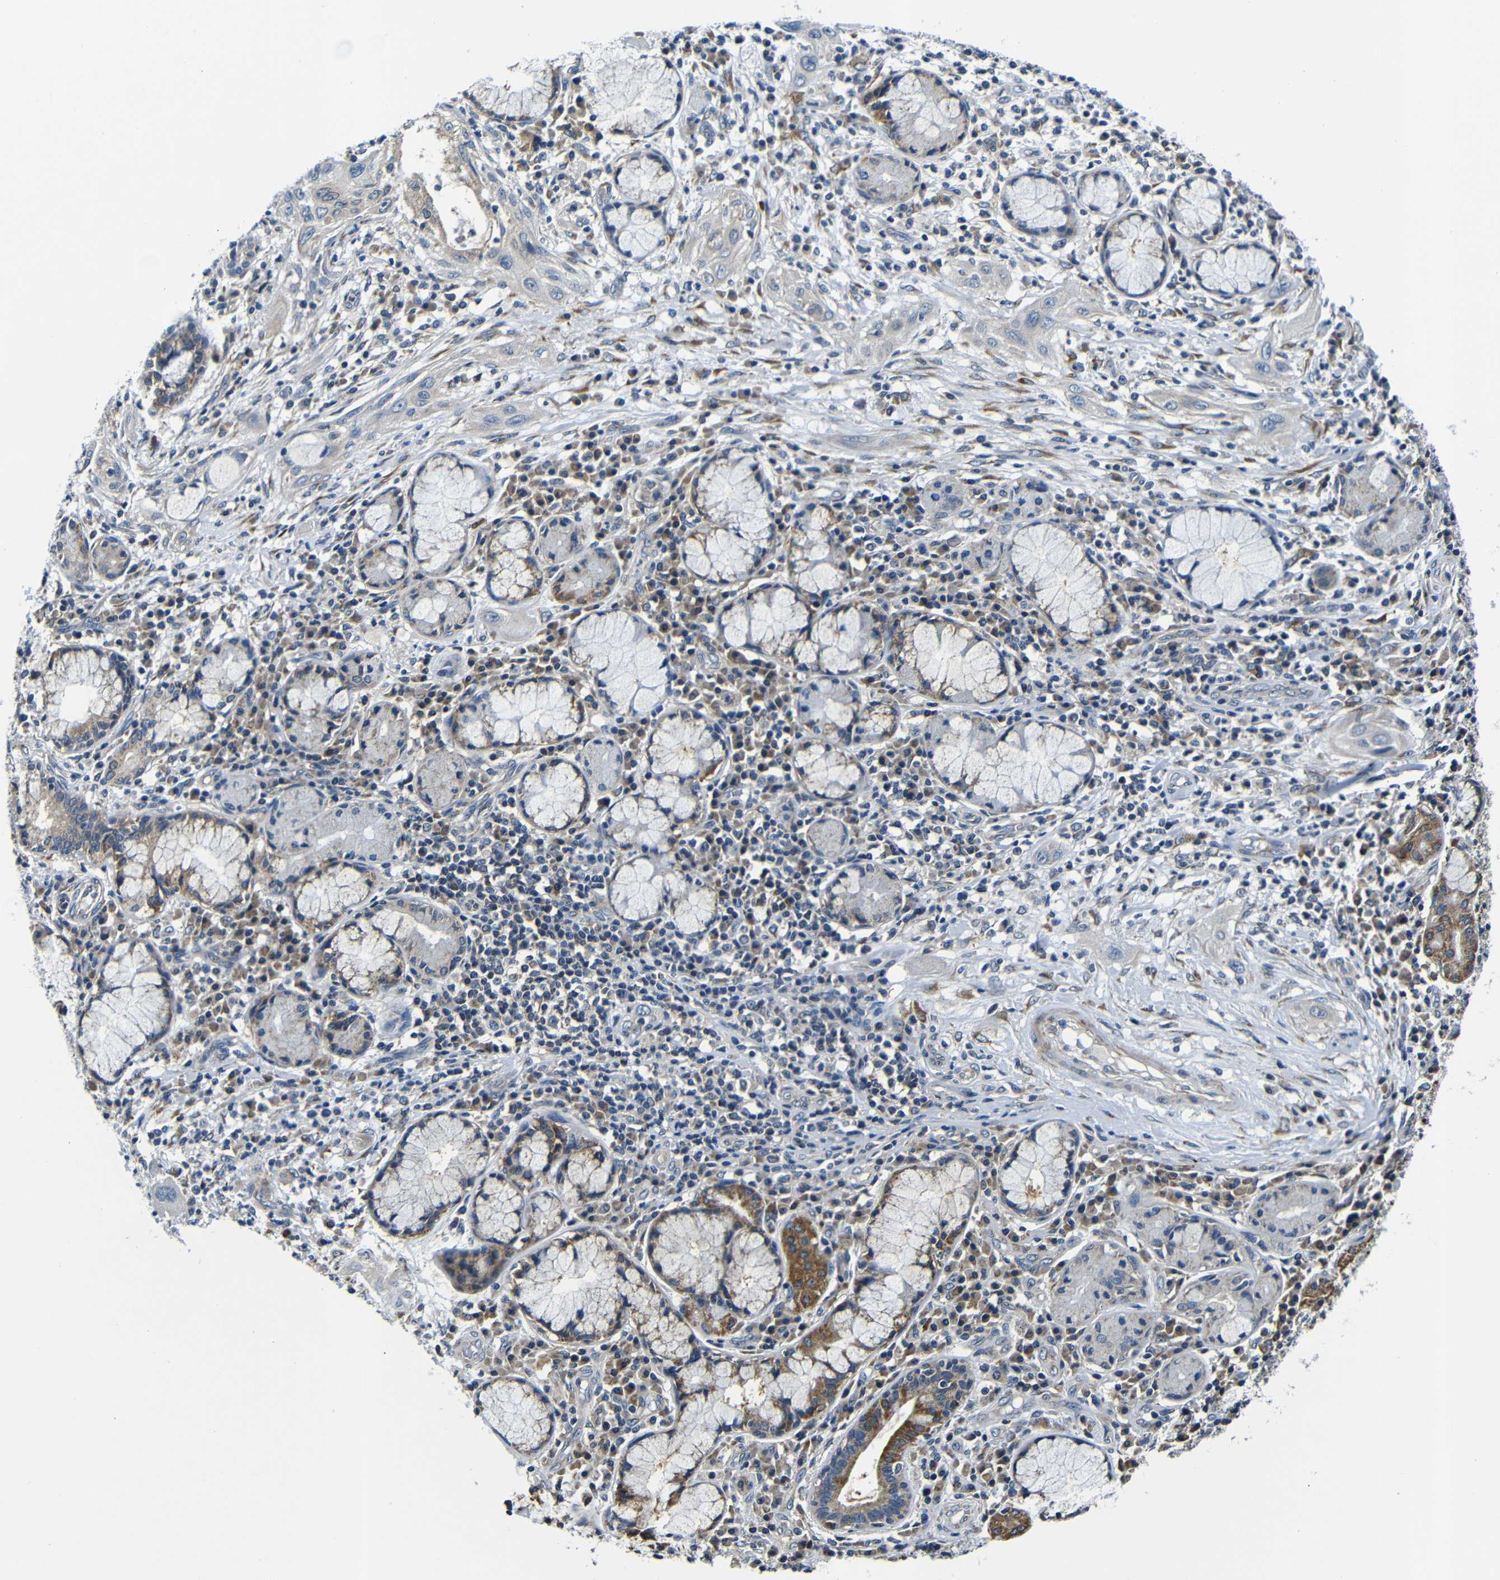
{"staining": {"intensity": "negative", "quantity": "none", "location": "none"}, "tissue": "lung cancer", "cell_type": "Tumor cells", "image_type": "cancer", "snomed": [{"axis": "morphology", "description": "Squamous cell carcinoma, NOS"}, {"axis": "topography", "description": "Lung"}], "caption": "Immunohistochemical staining of human lung cancer (squamous cell carcinoma) shows no significant expression in tumor cells.", "gene": "FKBP14", "patient": {"sex": "female", "age": 47}}